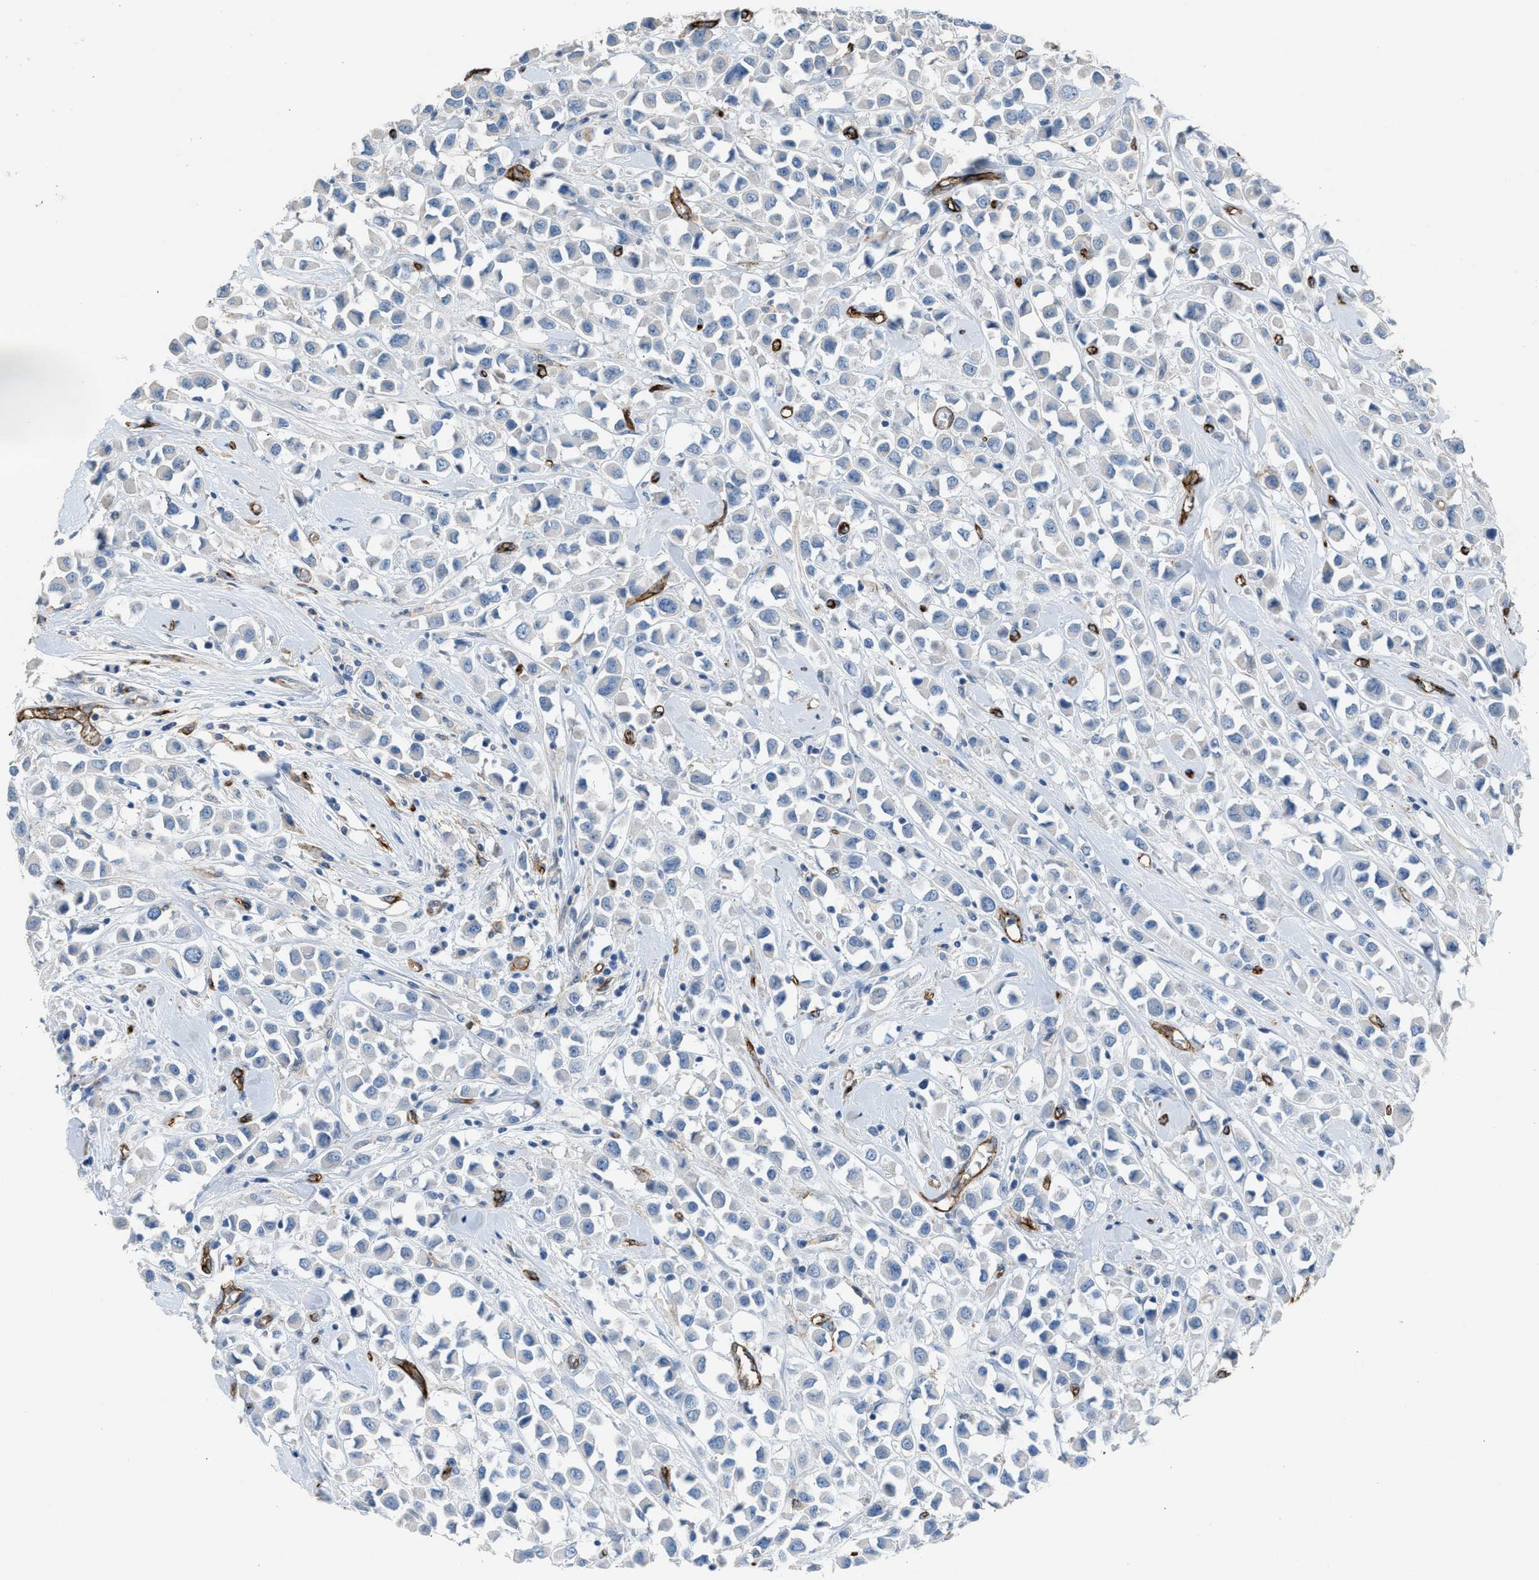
{"staining": {"intensity": "negative", "quantity": "none", "location": "none"}, "tissue": "breast cancer", "cell_type": "Tumor cells", "image_type": "cancer", "snomed": [{"axis": "morphology", "description": "Duct carcinoma"}, {"axis": "topography", "description": "Breast"}], "caption": "Human breast cancer stained for a protein using immunohistochemistry (IHC) reveals no staining in tumor cells.", "gene": "DYSF", "patient": {"sex": "female", "age": 61}}